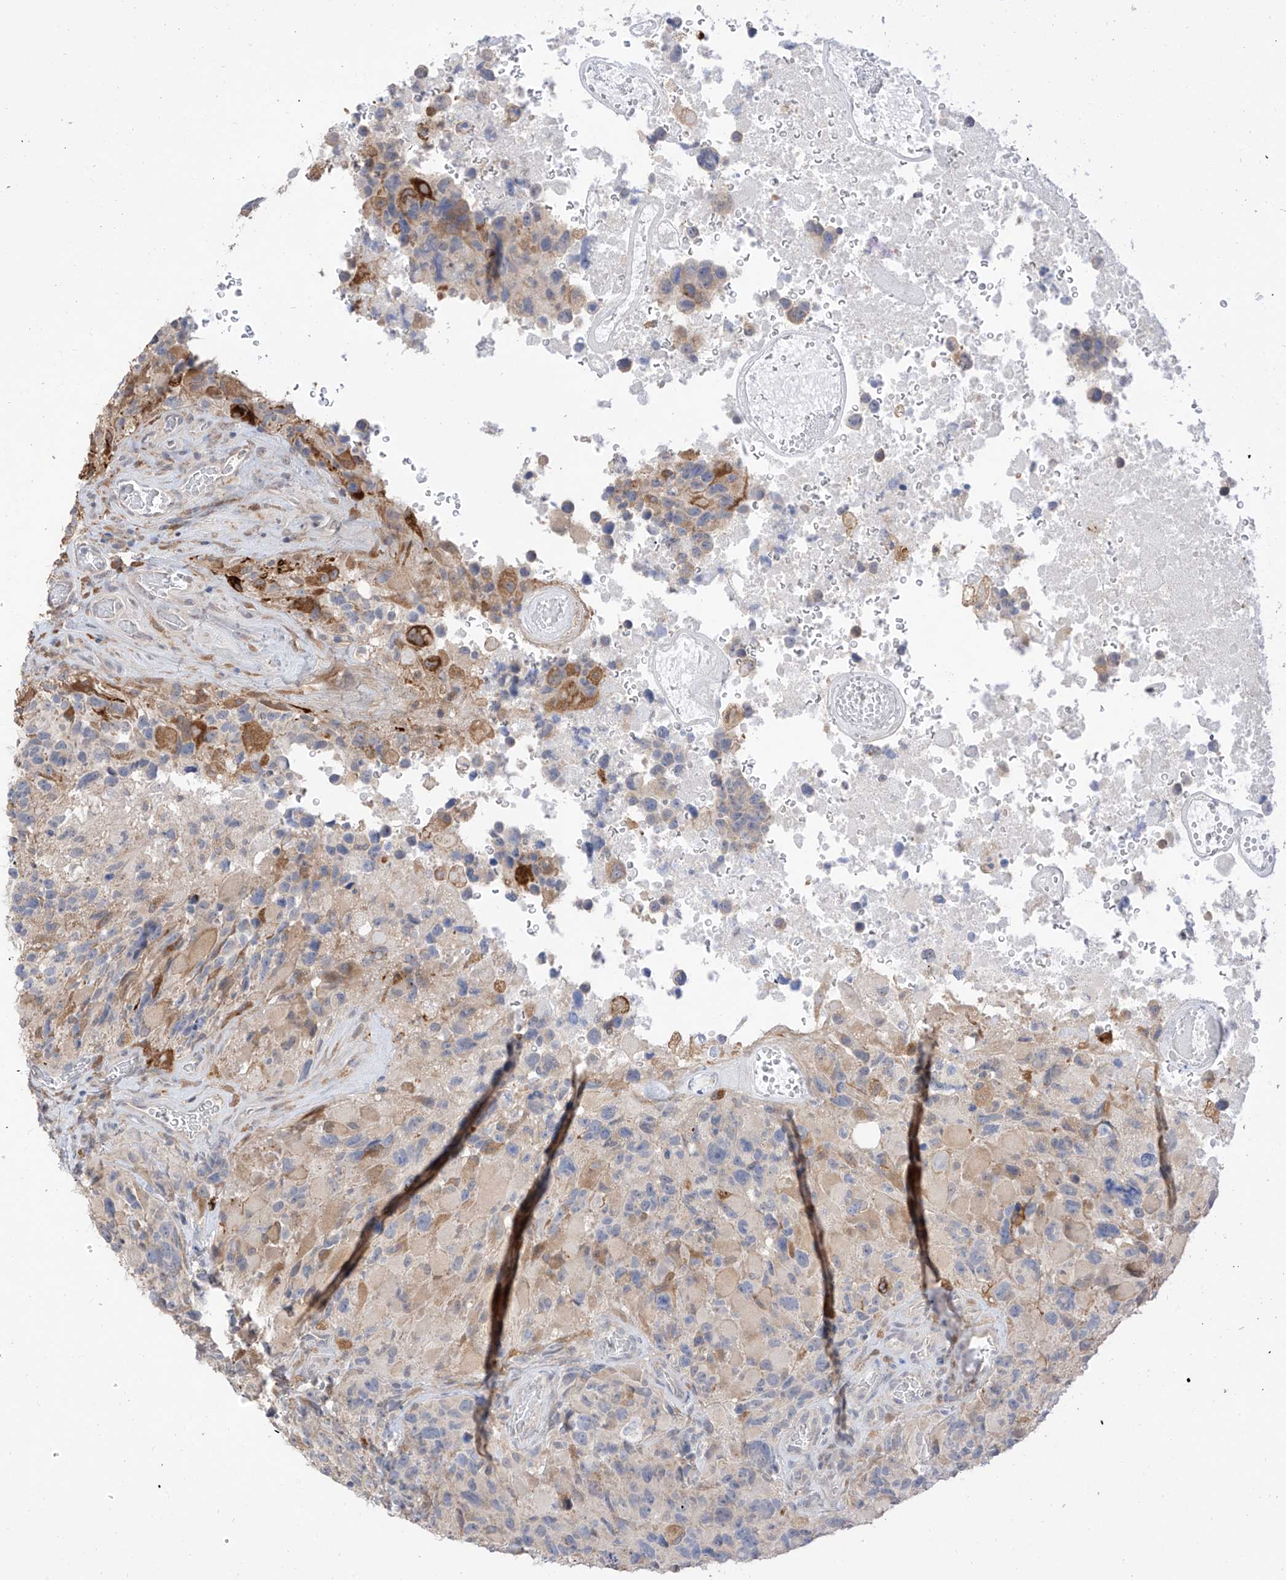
{"staining": {"intensity": "negative", "quantity": "none", "location": "none"}, "tissue": "glioma", "cell_type": "Tumor cells", "image_type": "cancer", "snomed": [{"axis": "morphology", "description": "Glioma, malignant, High grade"}, {"axis": "topography", "description": "Brain"}], "caption": "IHC image of glioma stained for a protein (brown), which demonstrates no staining in tumor cells.", "gene": "LATS1", "patient": {"sex": "male", "age": 69}}